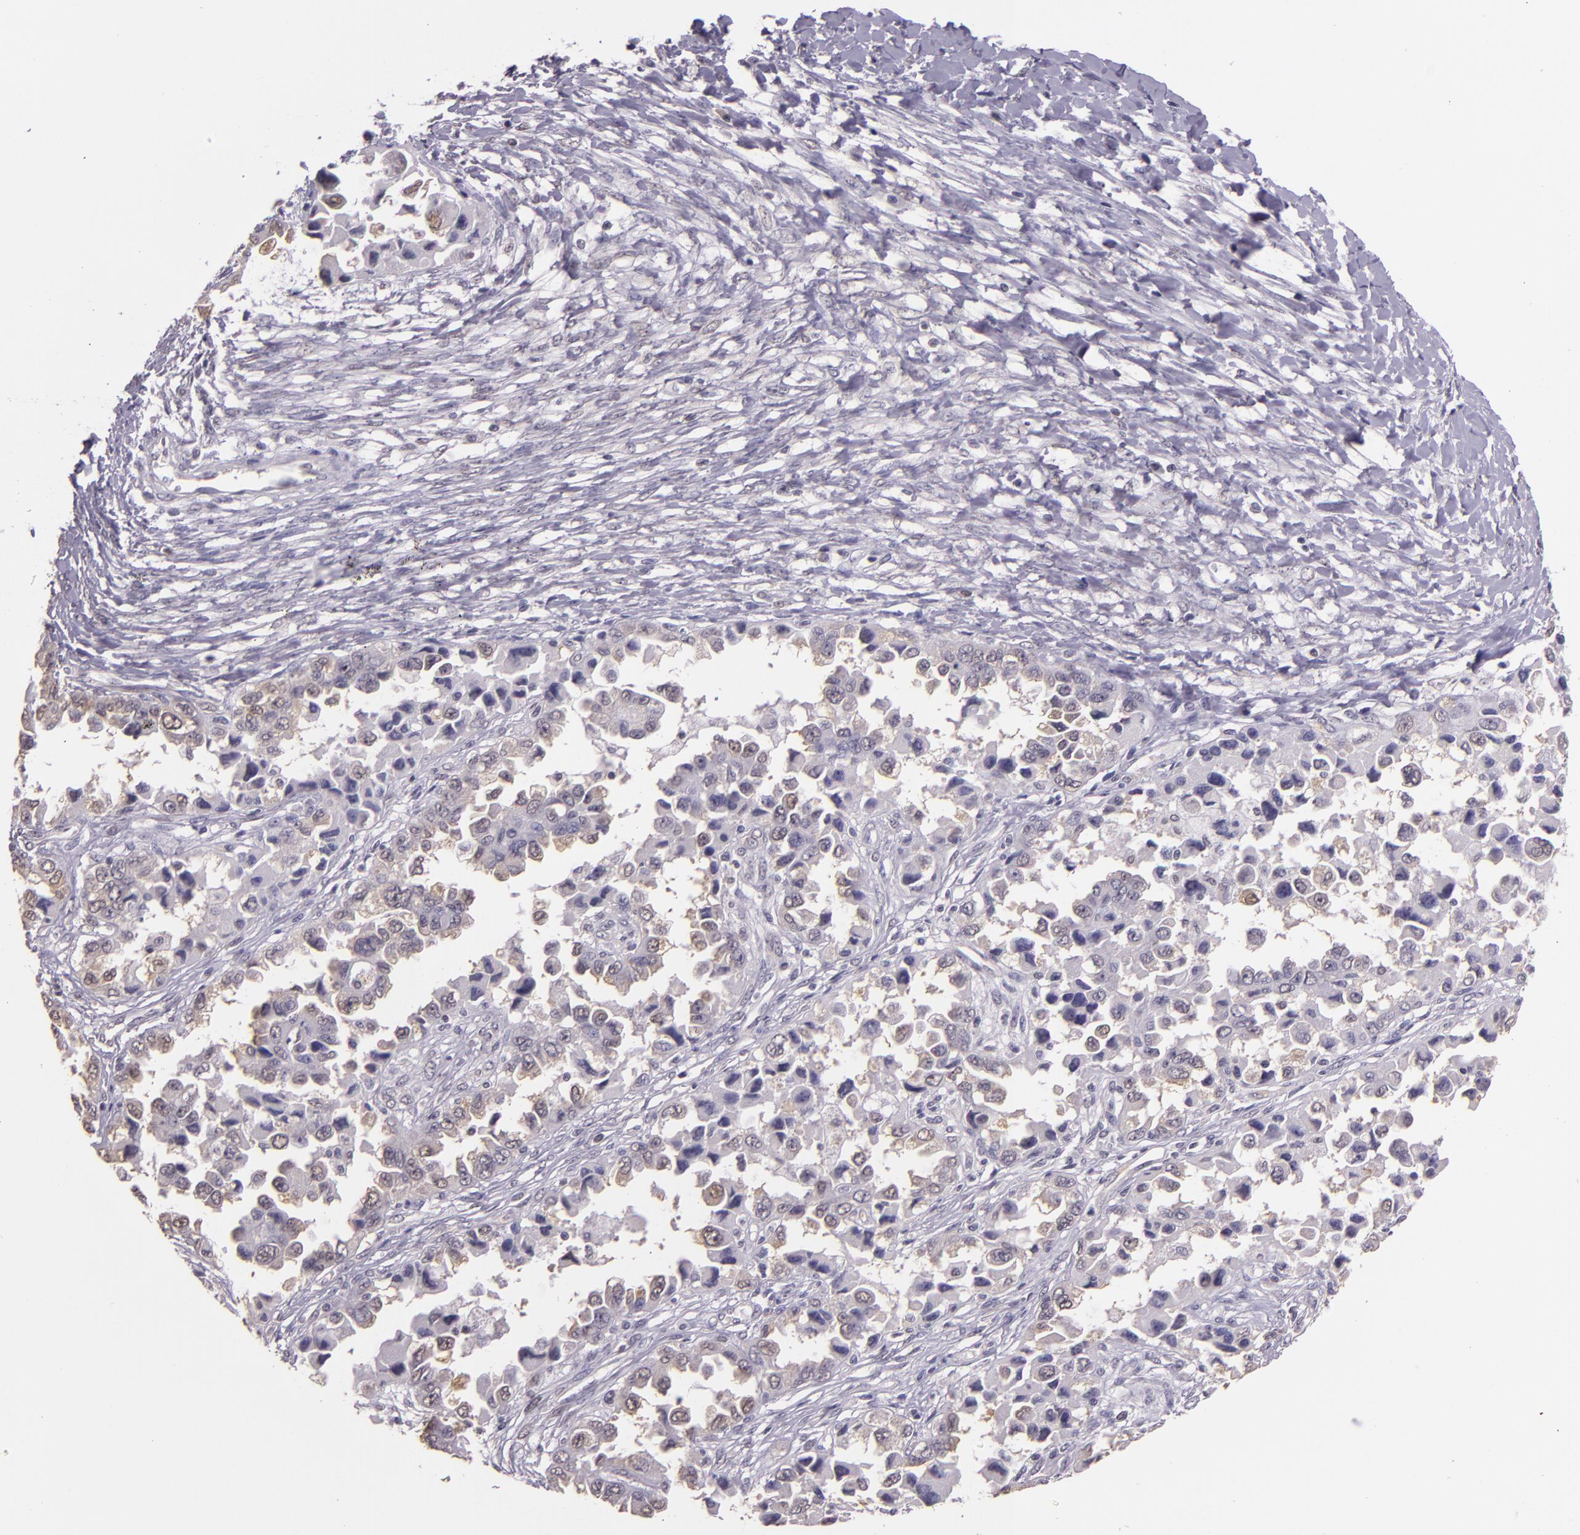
{"staining": {"intensity": "weak", "quantity": "<25%", "location": "cytoplasmic/membranous"}, "tissue": "ovarian cancer", "cell_type": "Tumor cells", "image_type": "cancer", "snomed": [{"axis": "morphology", "description": "Cystadenocarcinoma, serous, NOS"}, {"axis": "topography", "description": "Ovary"}], "caption": "This micrograph is of ovarian cancer stained with immunohistochemistry to label a protein in brown with the nuclei are counter-stained blue. There is no expression in tumor cells. (Brightfield microscopy of DAB immunohistochemistry at high magnification).", "gene": "HSPA8", "patient": {"sex": "female", "age": 84}}